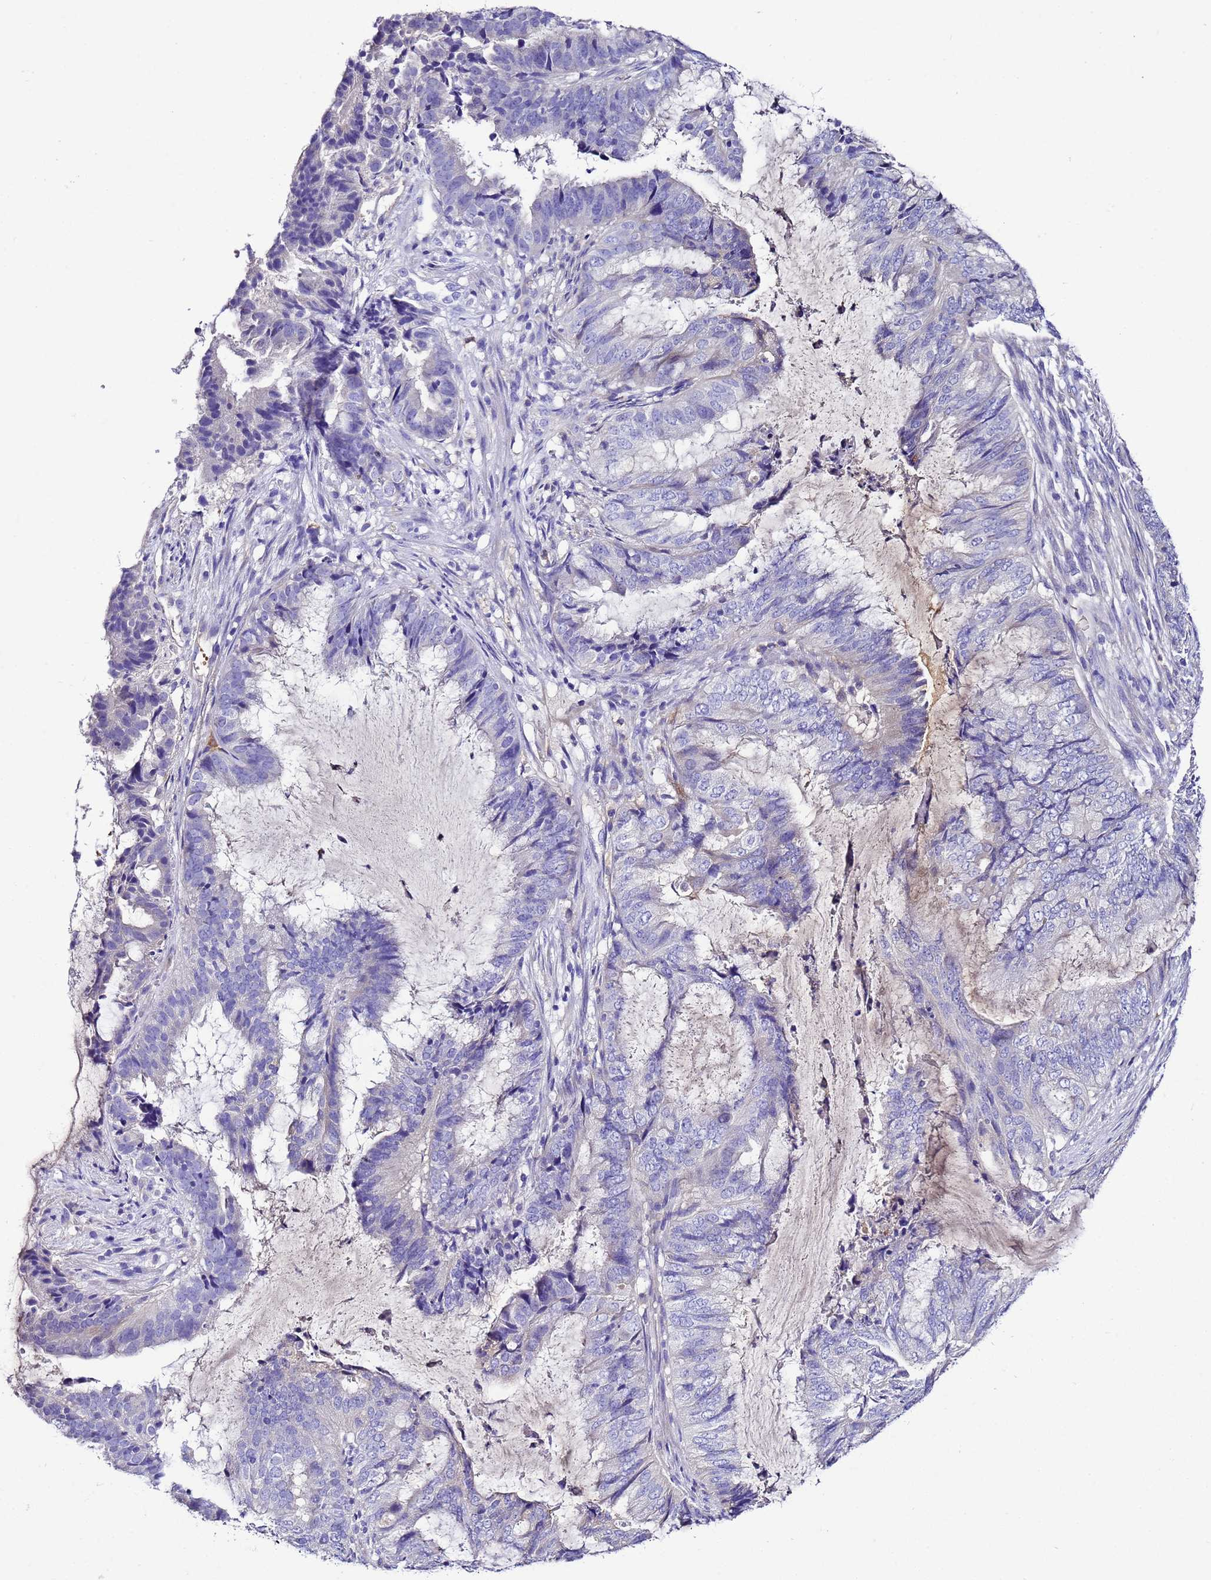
{"staining": {"intensity": "negative", "quantity": "none", "location": "none"}, "tissue": "endometrial cancer", "cell_type": "Tumor cells", "image_type": "cancer", "snomed": [{"axis": "morphology", "description": "Adenocarcinoma, NOS"}, {"axis": "topography", "description": "Endometrium"}], "caption": "IHC of endometrial cancer reveals no staining in tumor cells.", "gene": "UGT2A1", "patient": {"sex": "female", "age": 51}}